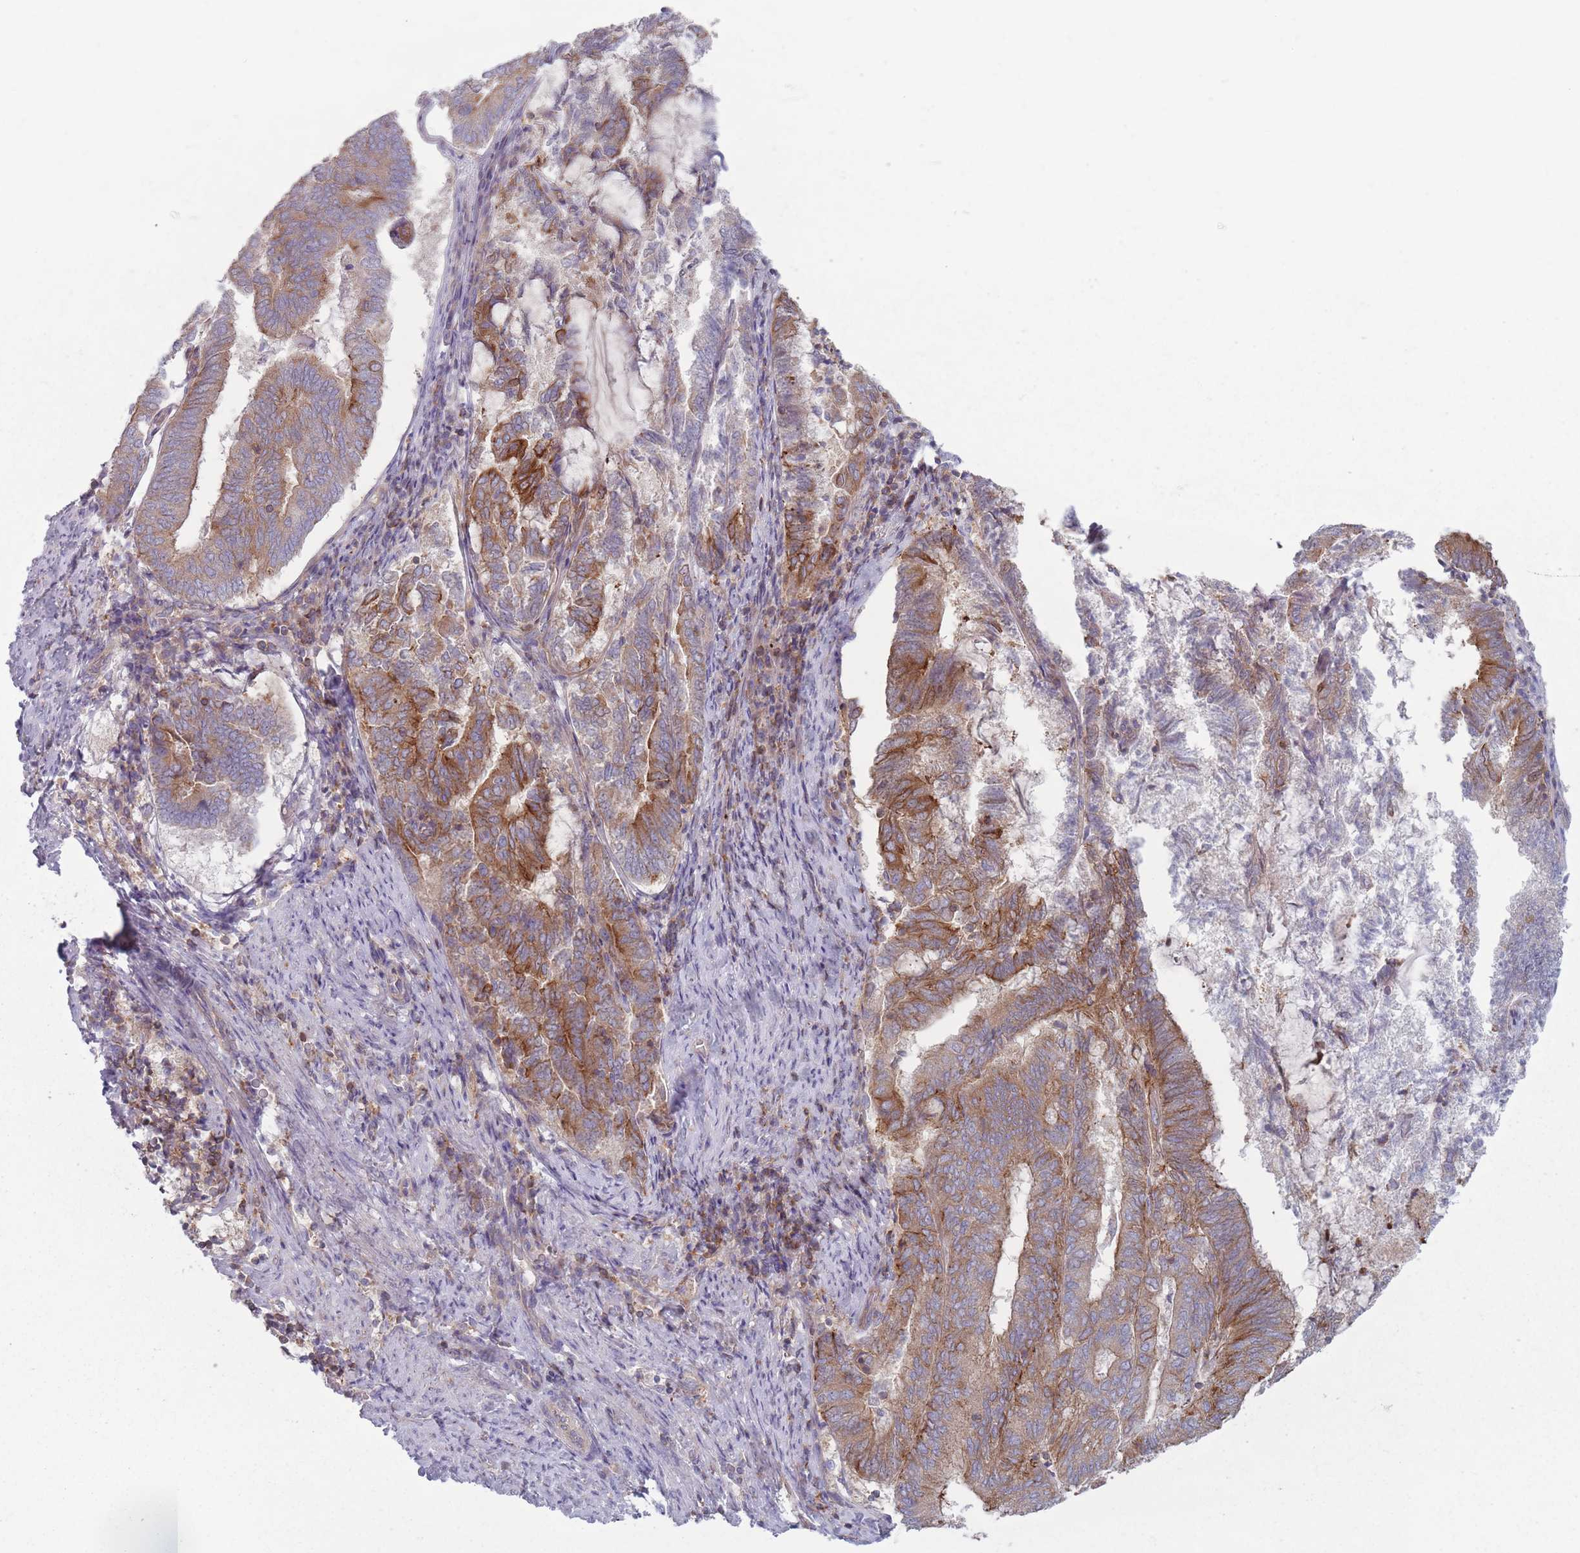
{"staining": {"intensity": "moderate", "quantity": ">75%", "location": "cytoplasmic/membranous"}, "tissue": "endometrial cancer", "cell_type": "Tumor cells", "image_type": "cancer", "snomed": [{"axis": "morphology", "description": "Adenocarcinoma, NOS"}, {"axis": "topography", "description": "Endometrium"}], "caption": "Human endometrial cancer stained for a protein (brown) exhibits moderate cytoplasmic/membranous positive staining in about >75% of tumor cells.", "gene": "HSBP1L1", "patient": {"sex": "female", "age": 80}}